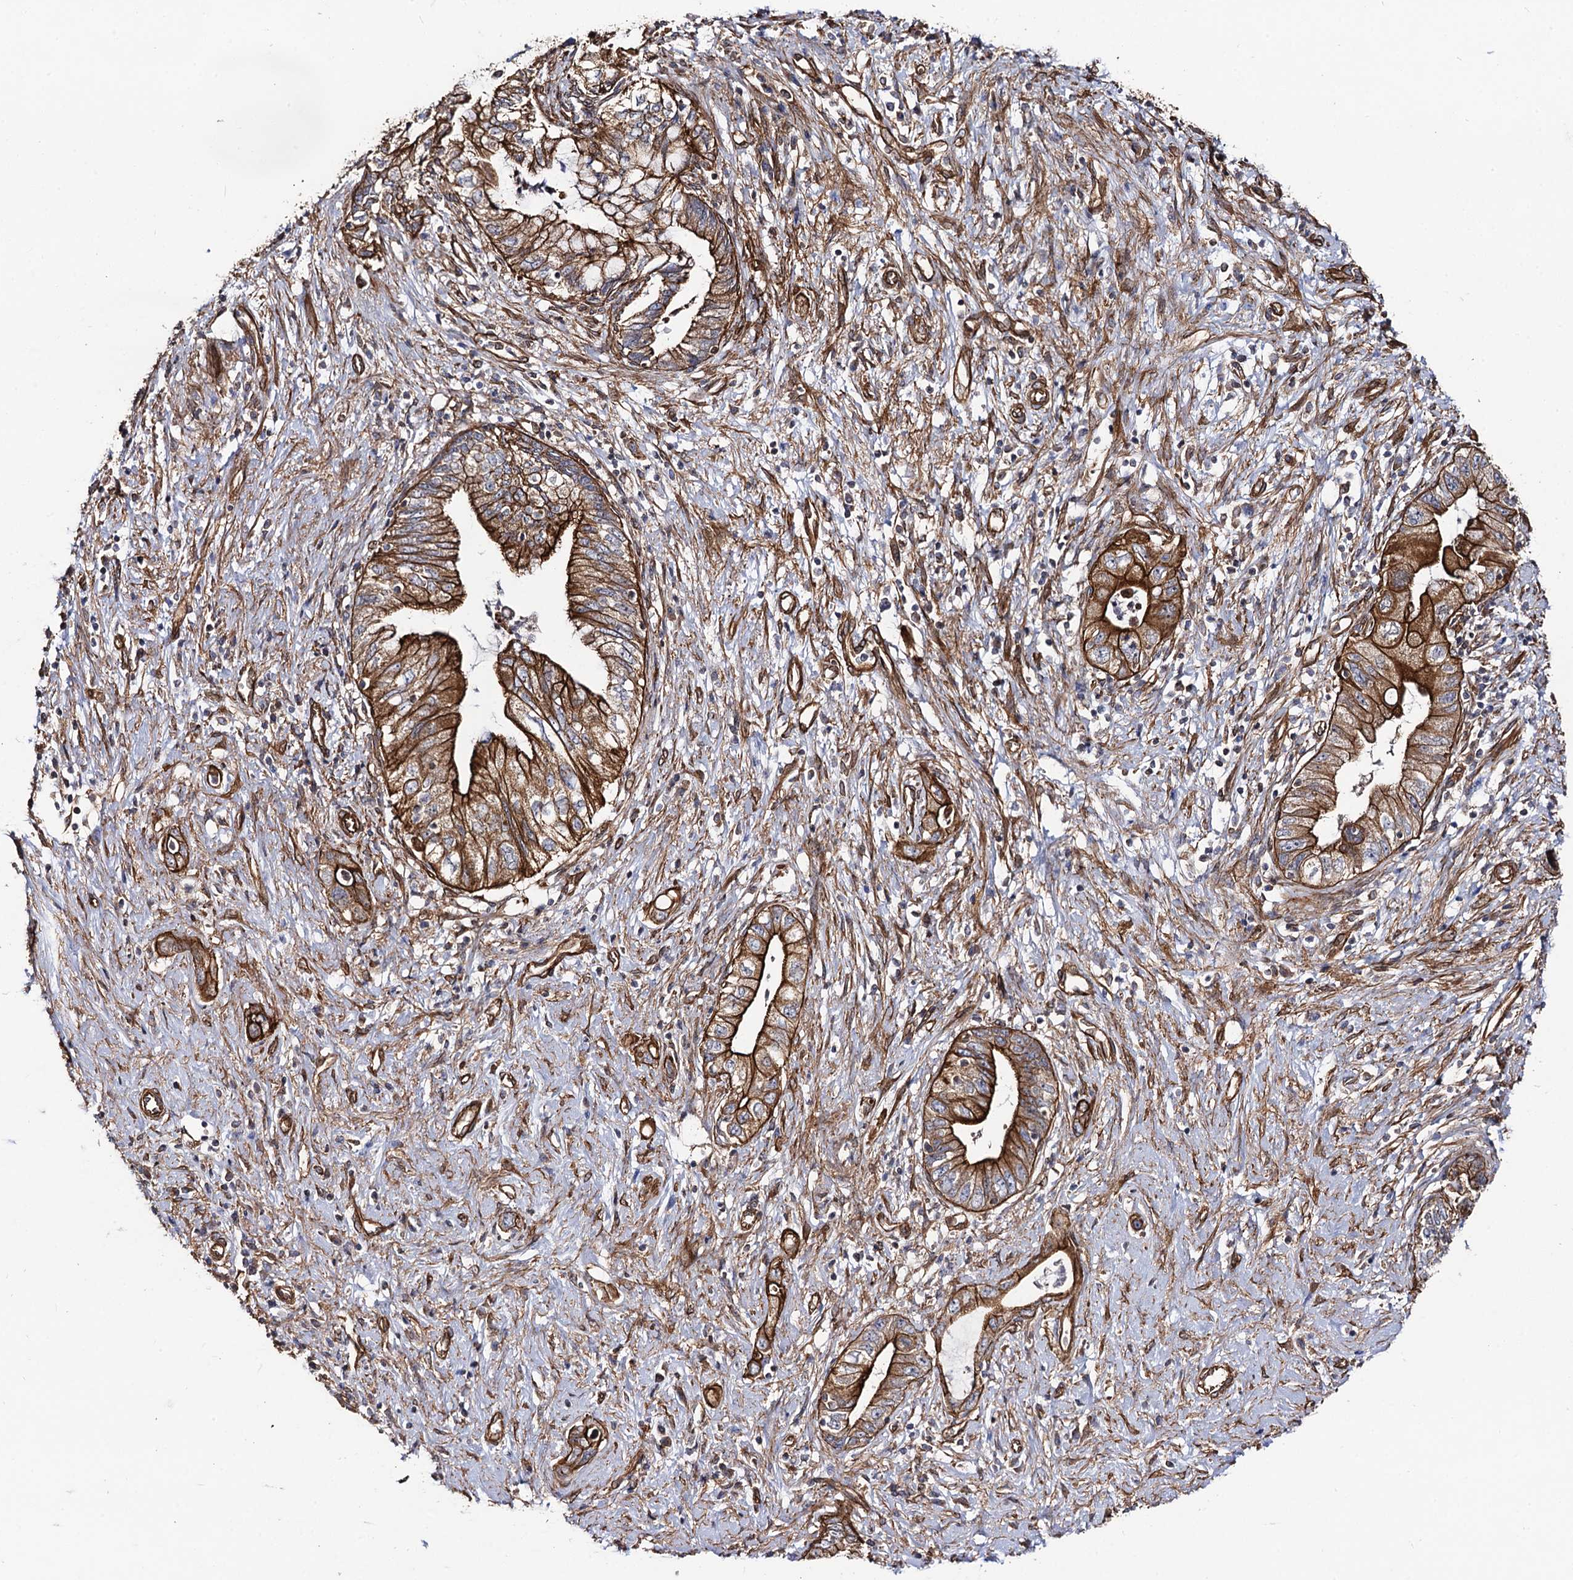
{"staining": {"intensity": "strong", "quantity": ">75%", "location": "cytoplasmic/membranous"}, "tissue": "pancreatic cancer", "cell_type": "Tumor cells", "image_type": "cancer", "snomed": [{"axis": "morphology", "description": "Adenocarcinoma, NOS"}, {"axis": "topography", "description": "Pancreas"}], "caption": "Protein analysis of pancreatic cancer (adenocarcinoma) tissue shows strong cytoplasmic/membranous staining in about >75% of tumor cells.", "gene": "CIP2A", "patient": {"sex": "female", "age": 73}}